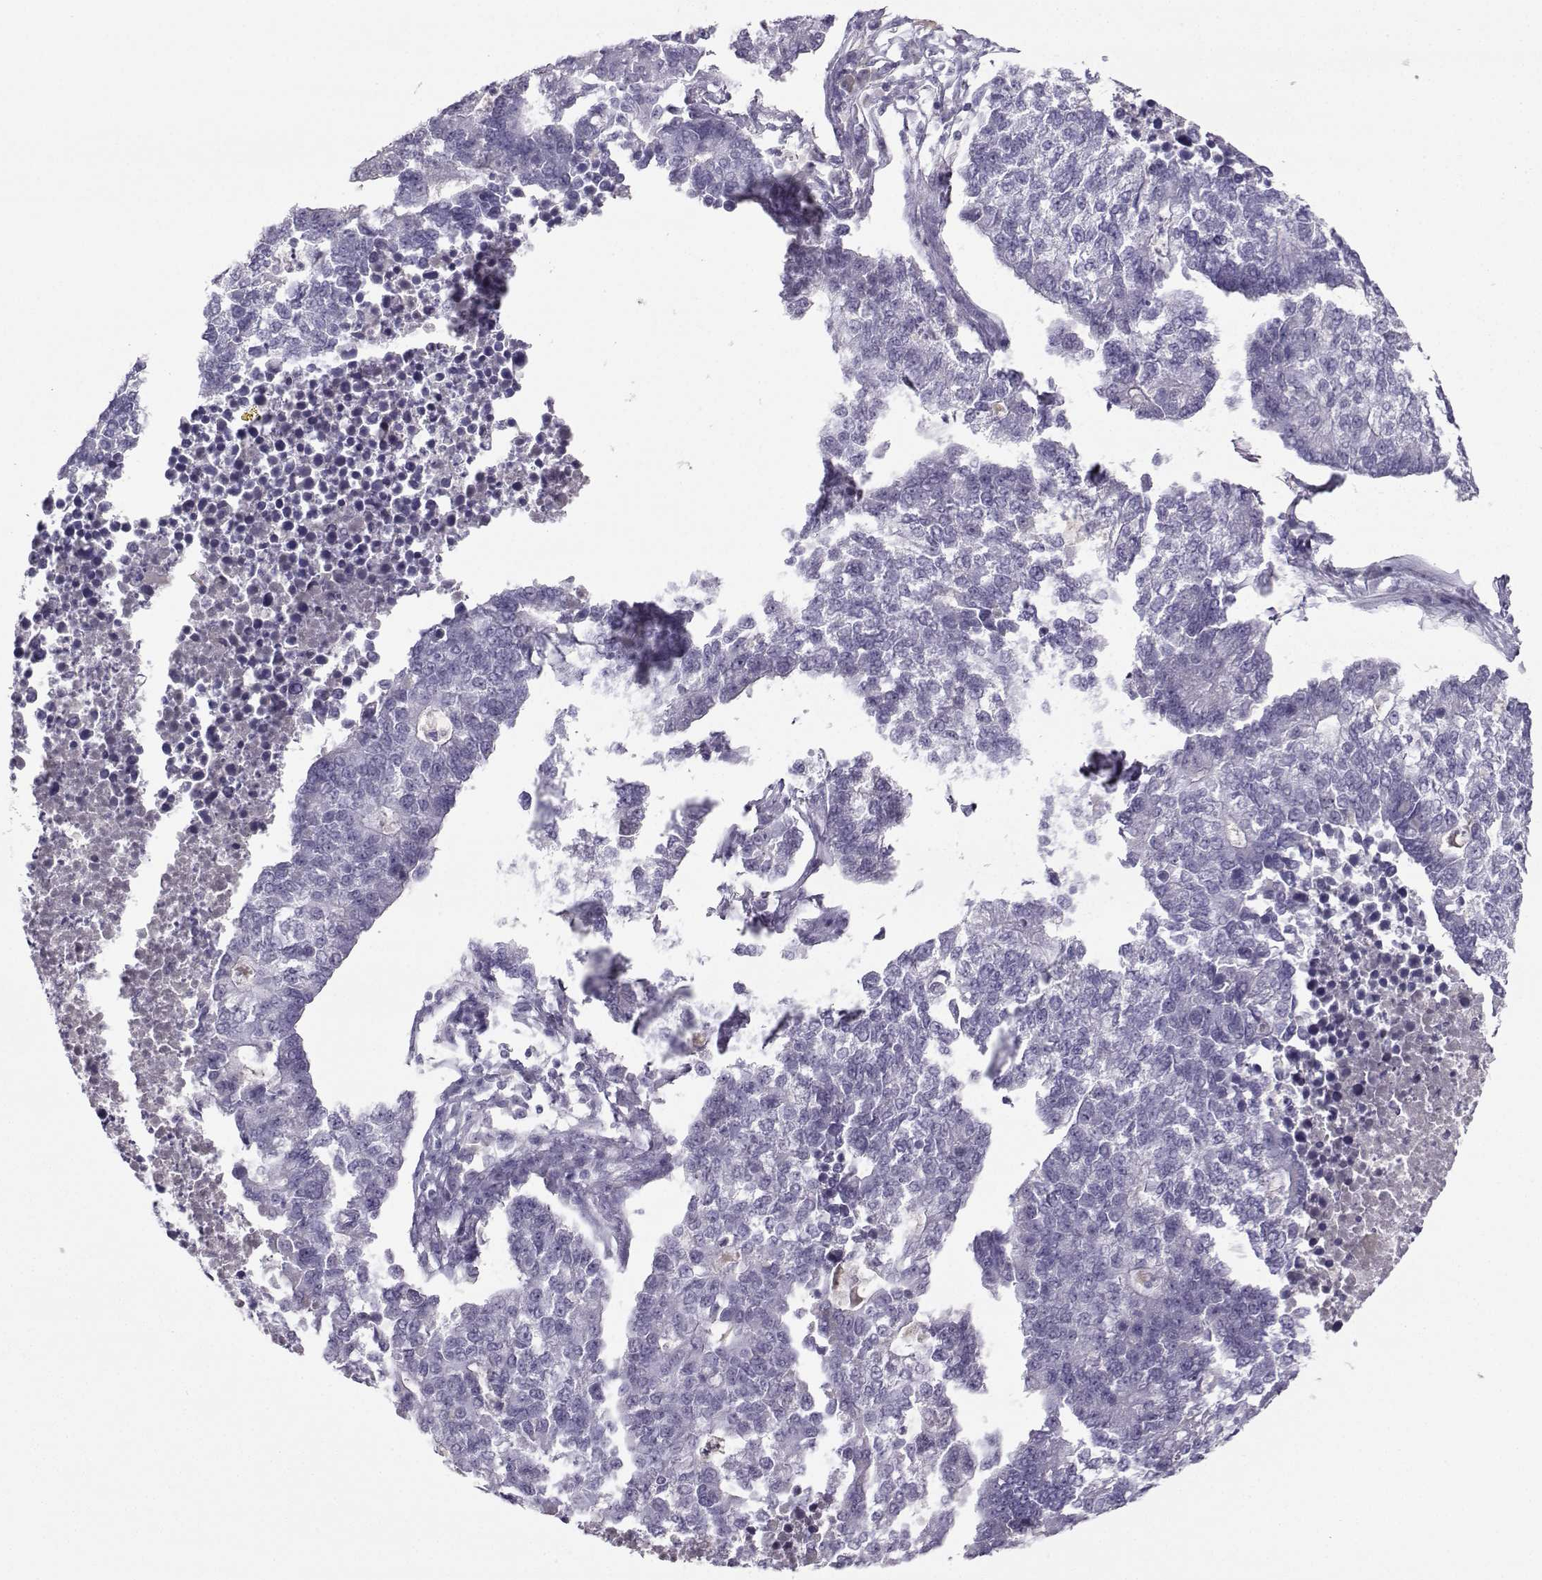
{"staining": {"intensity": "negative", "quantity": "none", "location": "none"}, "tissue": "lung cancer", "cell_type": "Tumor cells", "image_type": "cancer", "snomed": [{"axis": "morphology", "description": "Adenocarcinoma, NOS"}, {"axis": "topography", "description": "Lung"}], "caption": "Tumor cells show no significant protein positivity in lung cancer. The staining is performed using DAB brown chromogen with nuclei counter-stained in using hematoxylin.", "gene": "ARMC2", "patient": {"sex": "male", "age": 57}}